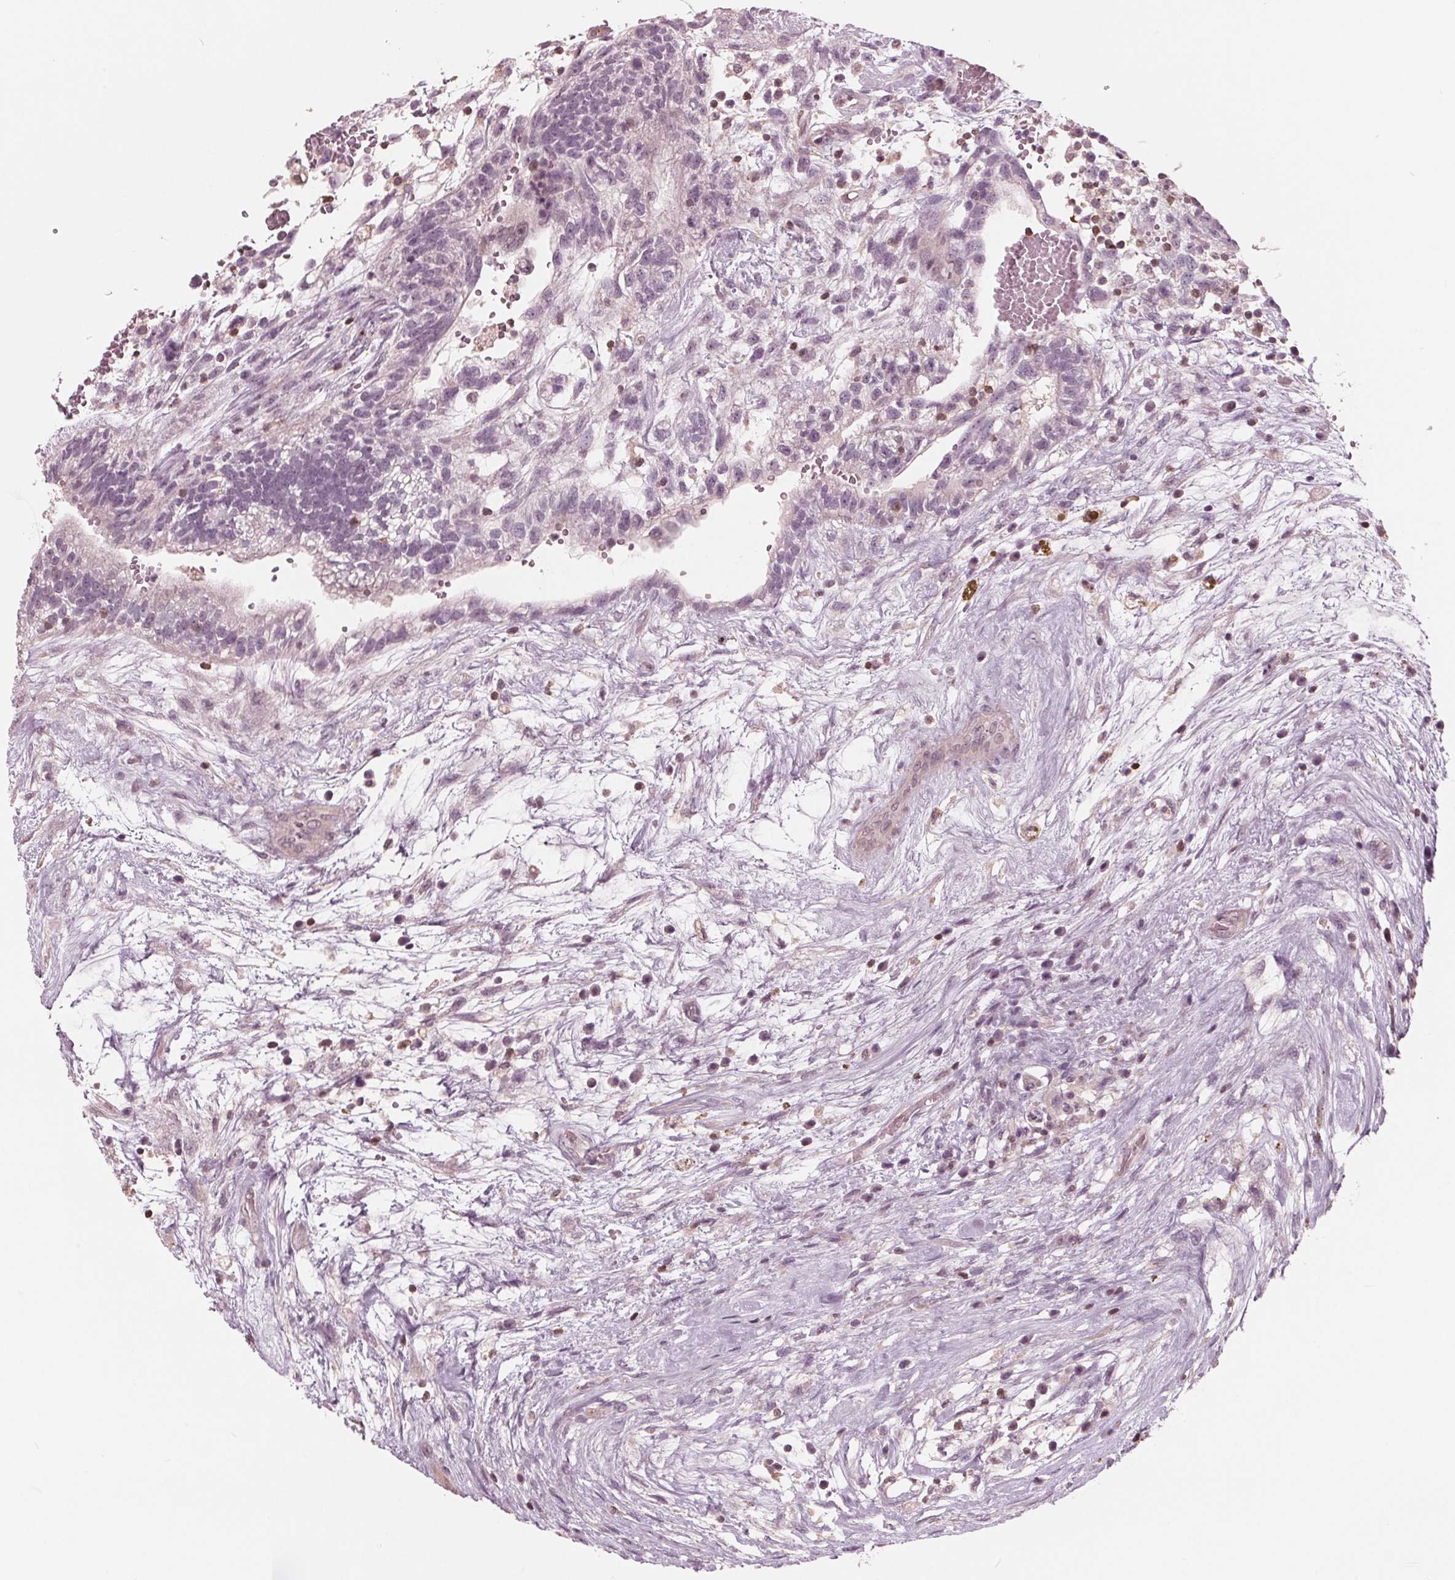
{"staining": {"intensity": "negative", "quantity": "none", "location": "none"}, "tissue": "testis cancer", "cell_type": "Tumor cells", "image_type": "cancer", "snomed": [{"axis": "morphology", "description": "Normal tissue, NOS"}, {"axis": "morphology", "description": "Carcinoma, Embryonal, NOS"}, {"axis": "topography", "description": "Testis"}], "caption": "DAB (3,3'-diaminobenzidine) immunohistochemical staining of human testis cancer shows no significant expression in tumor cells. (Brightfield microscopy of DAB (3,3'-diaminobenzidine) IHC at high magnification).", "gene": "ING3", "patient": {"sex": "male", "age": 32}}